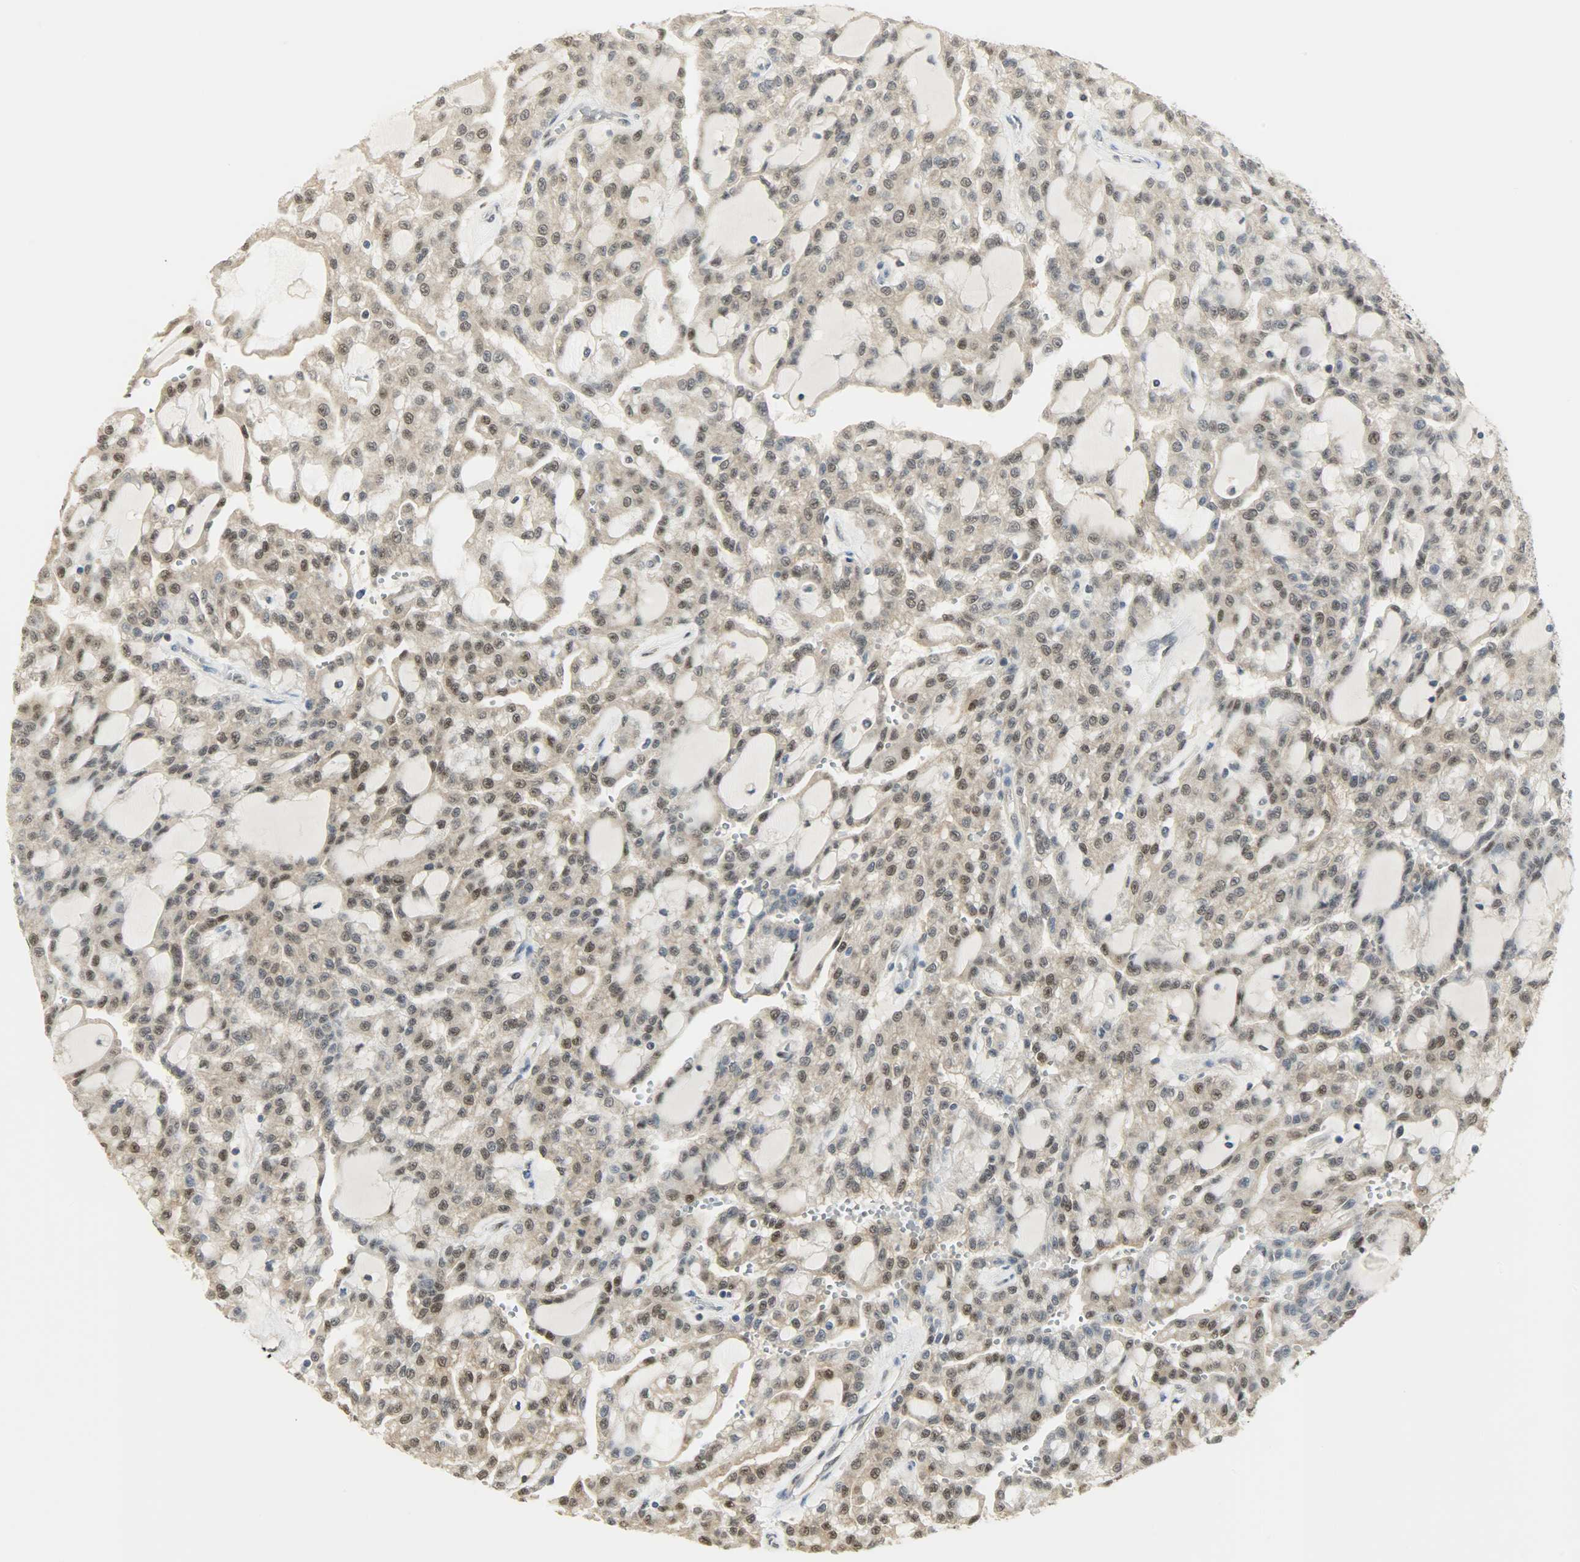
{"staining": {"intensity": "weak", "quantity": "25%-75%", "location": "nuclear"}, "tissue": "renal cancer", "cell_type": "Tumor cells", "image_type": "cancer", "snomed": [{"axis": "morphology", "description": "Adenocarcinoma, NOS"}, {"axis": "topography", "description": "Kidney"}], "caption": "The image reveals a brown stain indicating the presence of a protein in the nuclear of tumor cells in renal adenocarcinoma.", "gene": "NPEPL1", "patient": {"sex": "male", "age": 63}}